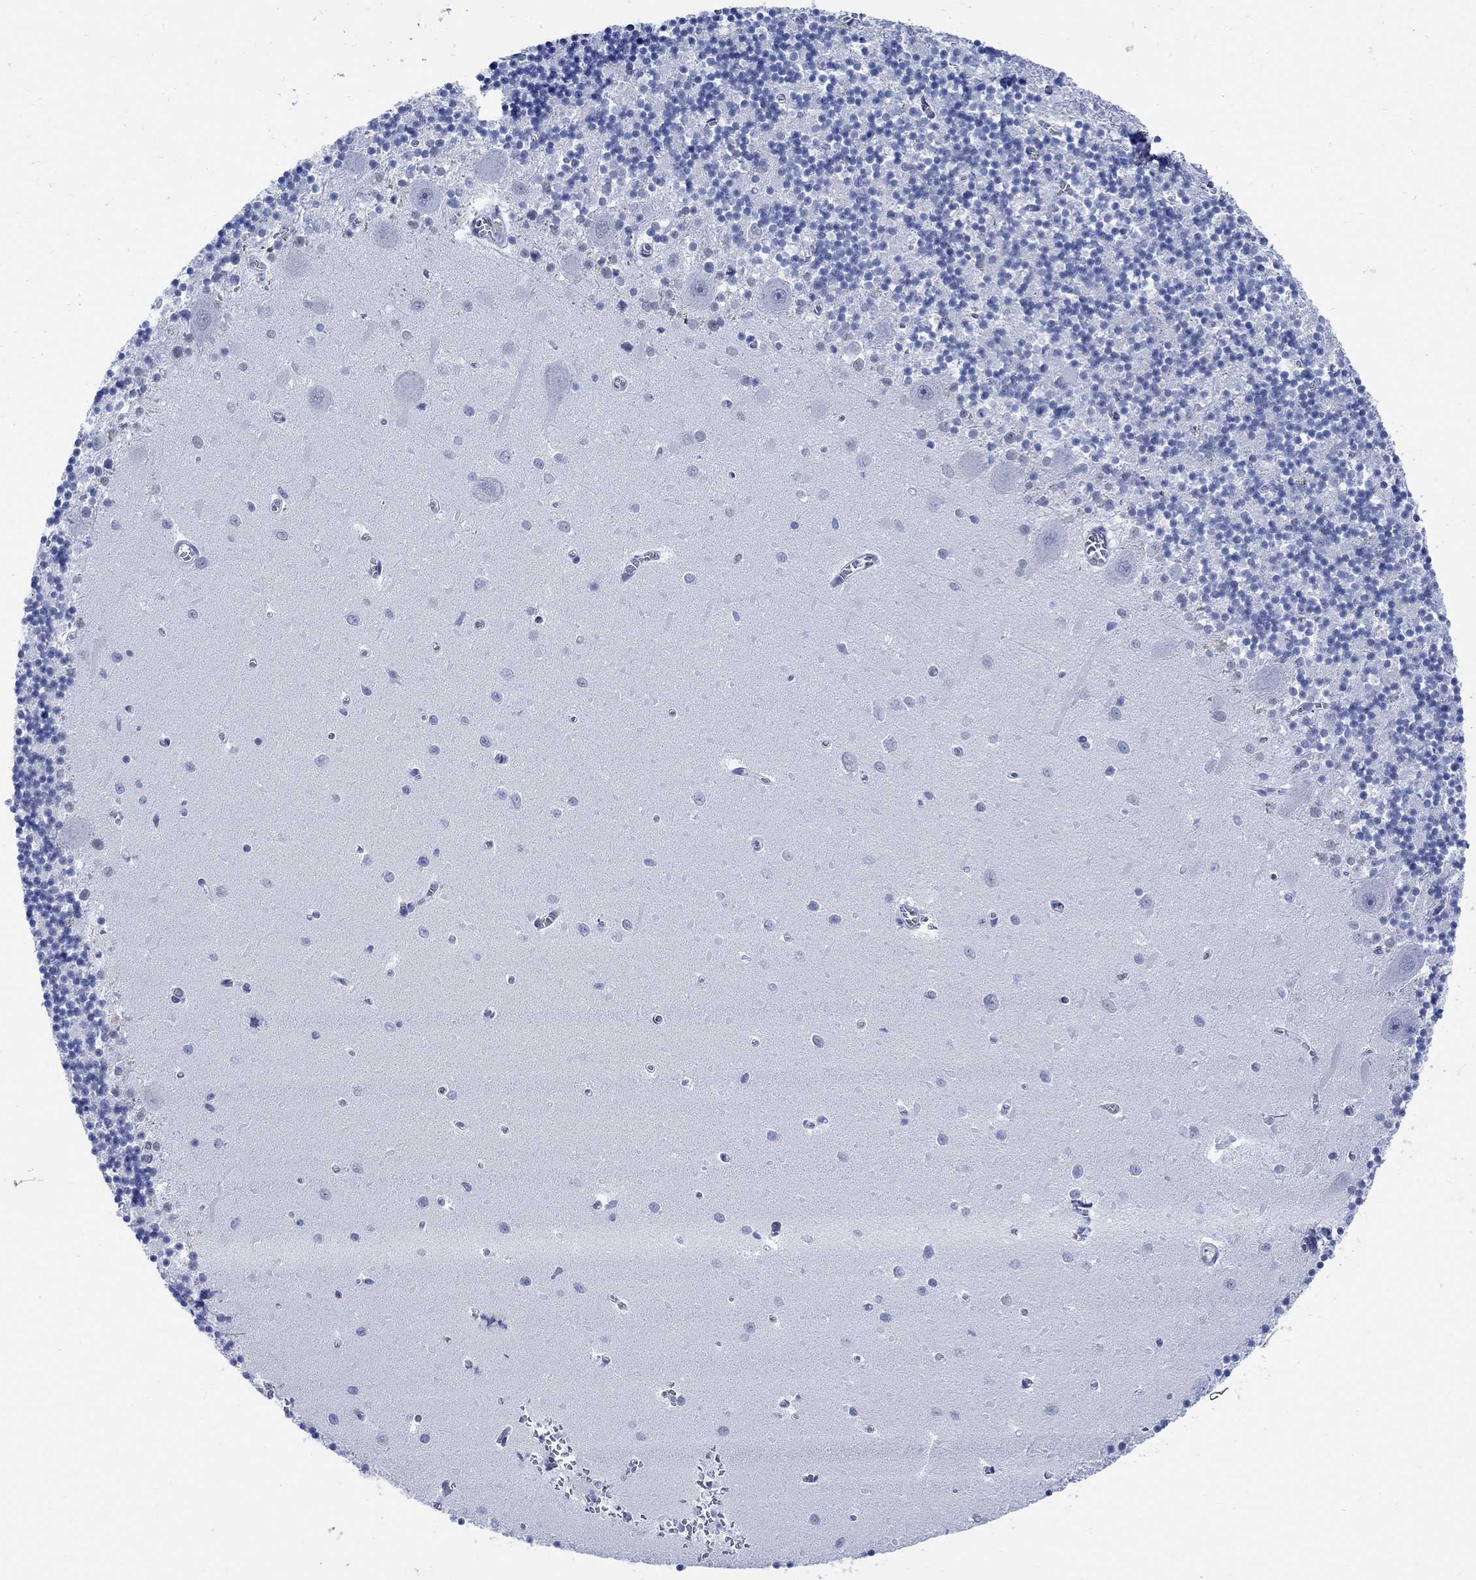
{"staining": {"intensity": "negative", "quantity": "none", "location": "none"}, "tissue": "cerebellum", "cell_type": "Cells in granular layer", "image_type": "normal", "snomed": [{"axis": "morphology", "description": "Normal tissue, NOS"}, {"axis": "topography", "description": "Cerebellum"}], "caption": "This is a photomicrograph of immunohistochemistry (IHC) staining of unremarkable cerebellum, which shows no positivity in cells in granular layer.", "gene": "DLK1", "patient": {"sex": "female", "age": 64}}